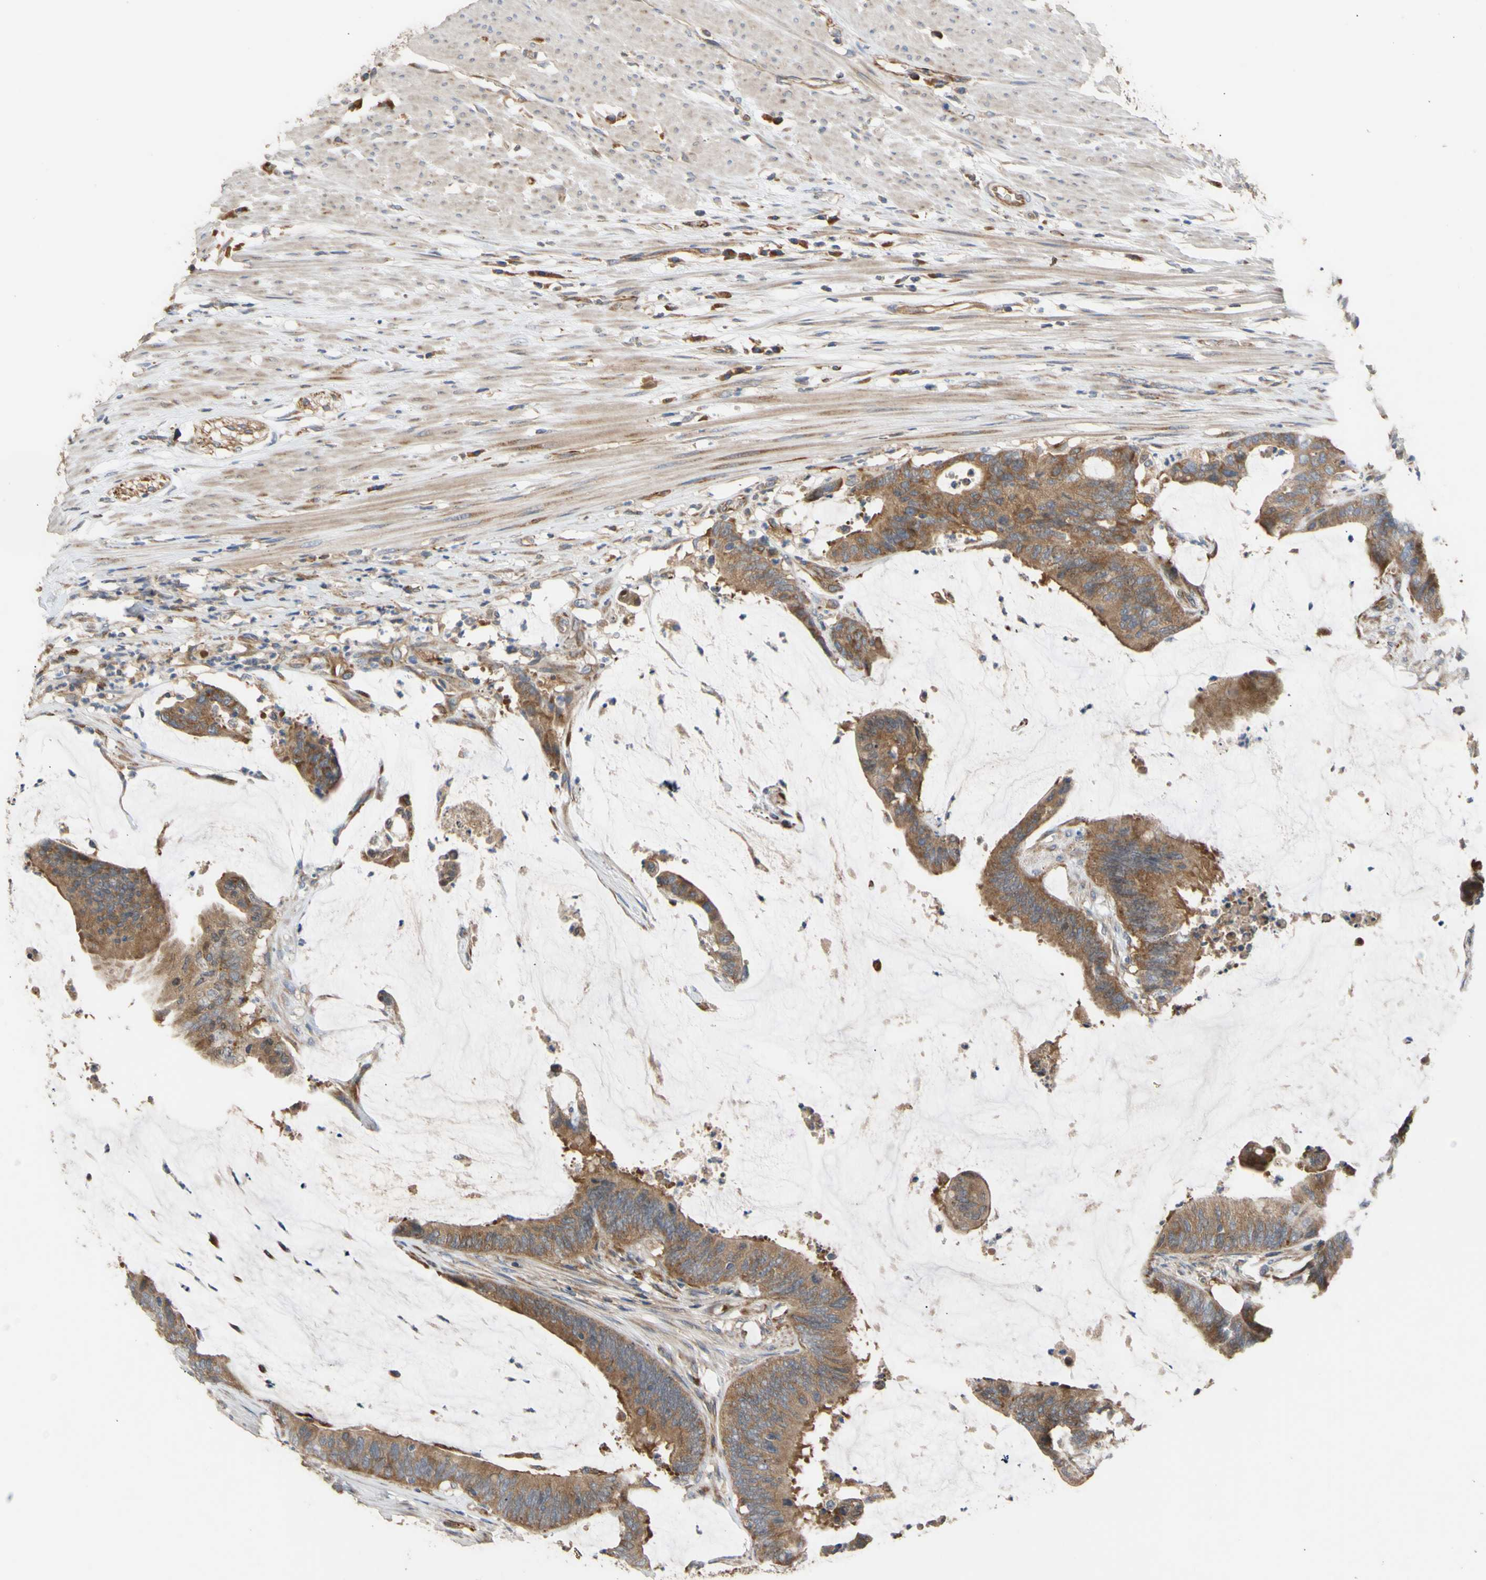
{"staining": {"intensity": "moderate", "quantity": ">75%", "location": "cytoplasmic/membranous"}, "tissue": "colorectal cancer", "cell_type": "Tumor cells", "image_type": "cancer", "snomed": [{"axis": "morphology", "description": "Adenocarcinoma, NOS"}, {"axis": "topography", "description": "Rectum"}], "caption": "Protein staining shows moderate cytoplasmic/membranous expression in approximately >75% of tumor cells in adenocarcinoma (colorectal). Nuclei are stained in blue.", "gene": "EIF2S3", "patient": {"sex": "female", "age": 66}}